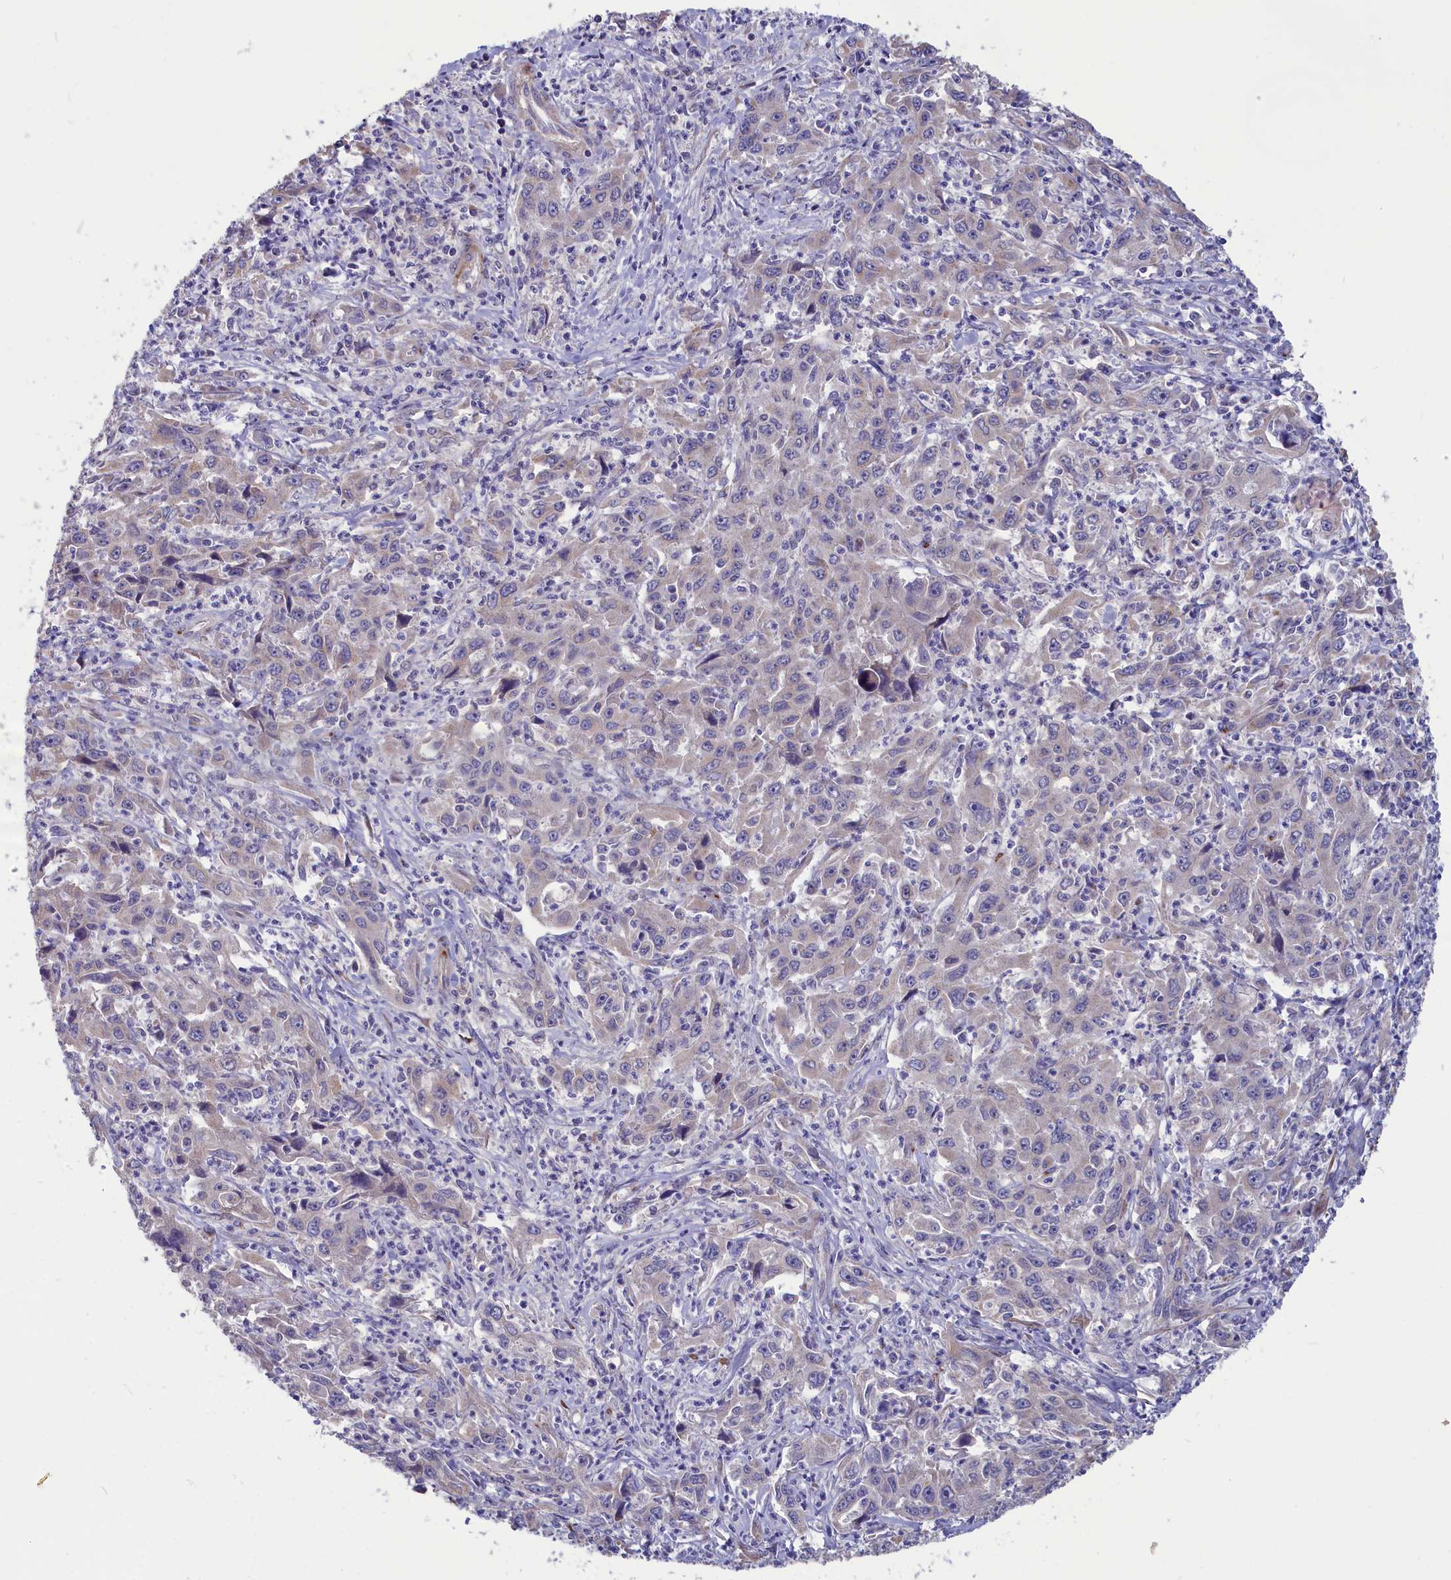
{"staining": {"intensity": "weak", "quantity": "<25%", "location": "cytoplasmic/membranous"}, "tissue": "liver cancer", "cell_type": "Tumor cells", "image_type": "cancer", "snomed": [{"axis": "morphology", "description": "Carcinoma, Hepatocellular, NOS"}, {"axis": "topography", "description": "Liver"}], "caption": "IHC micrograph of neoplastic tissue: human liver cancer stained with DAB demonstrates no significant protein expression in tumor cells.", "gene": "TUBGCP4", "patient": {"sex": "male", "age": 63}}